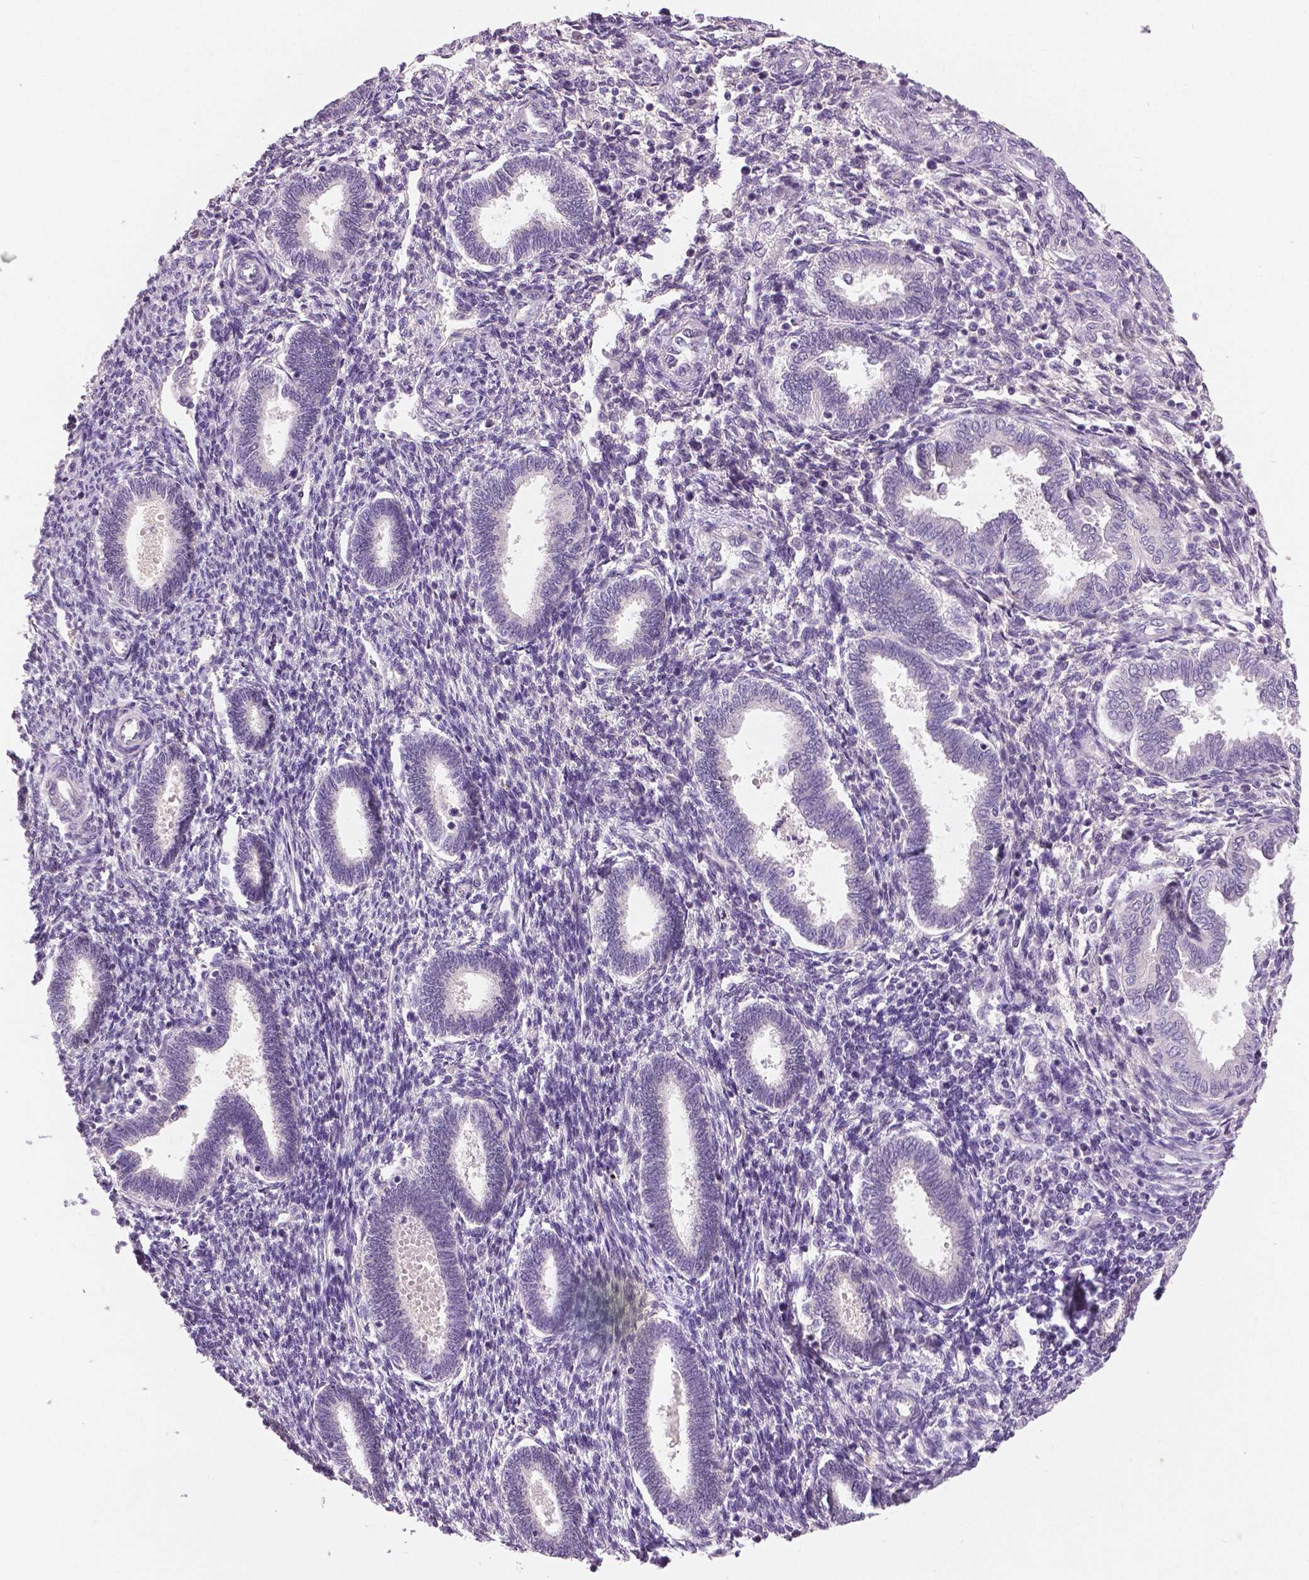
{"staining": {"intensity": "negative", "quantity": "none", "location": "none"}, "tissue": "endometrium", "cell_type": "Cells in endometrial stroma", "image_type": "normal", "snomed": [{"axis": "morphology", "description": "Normal tissue, NOS"}, {"axis": "topography", "description": "Endometrium"}], "caption": "Protein analysis of benign endometrium shows no significant staining in cells in endometrial stroma.", "gene": "FOXA1", "patient": {"sex": "female", "age": 42}}